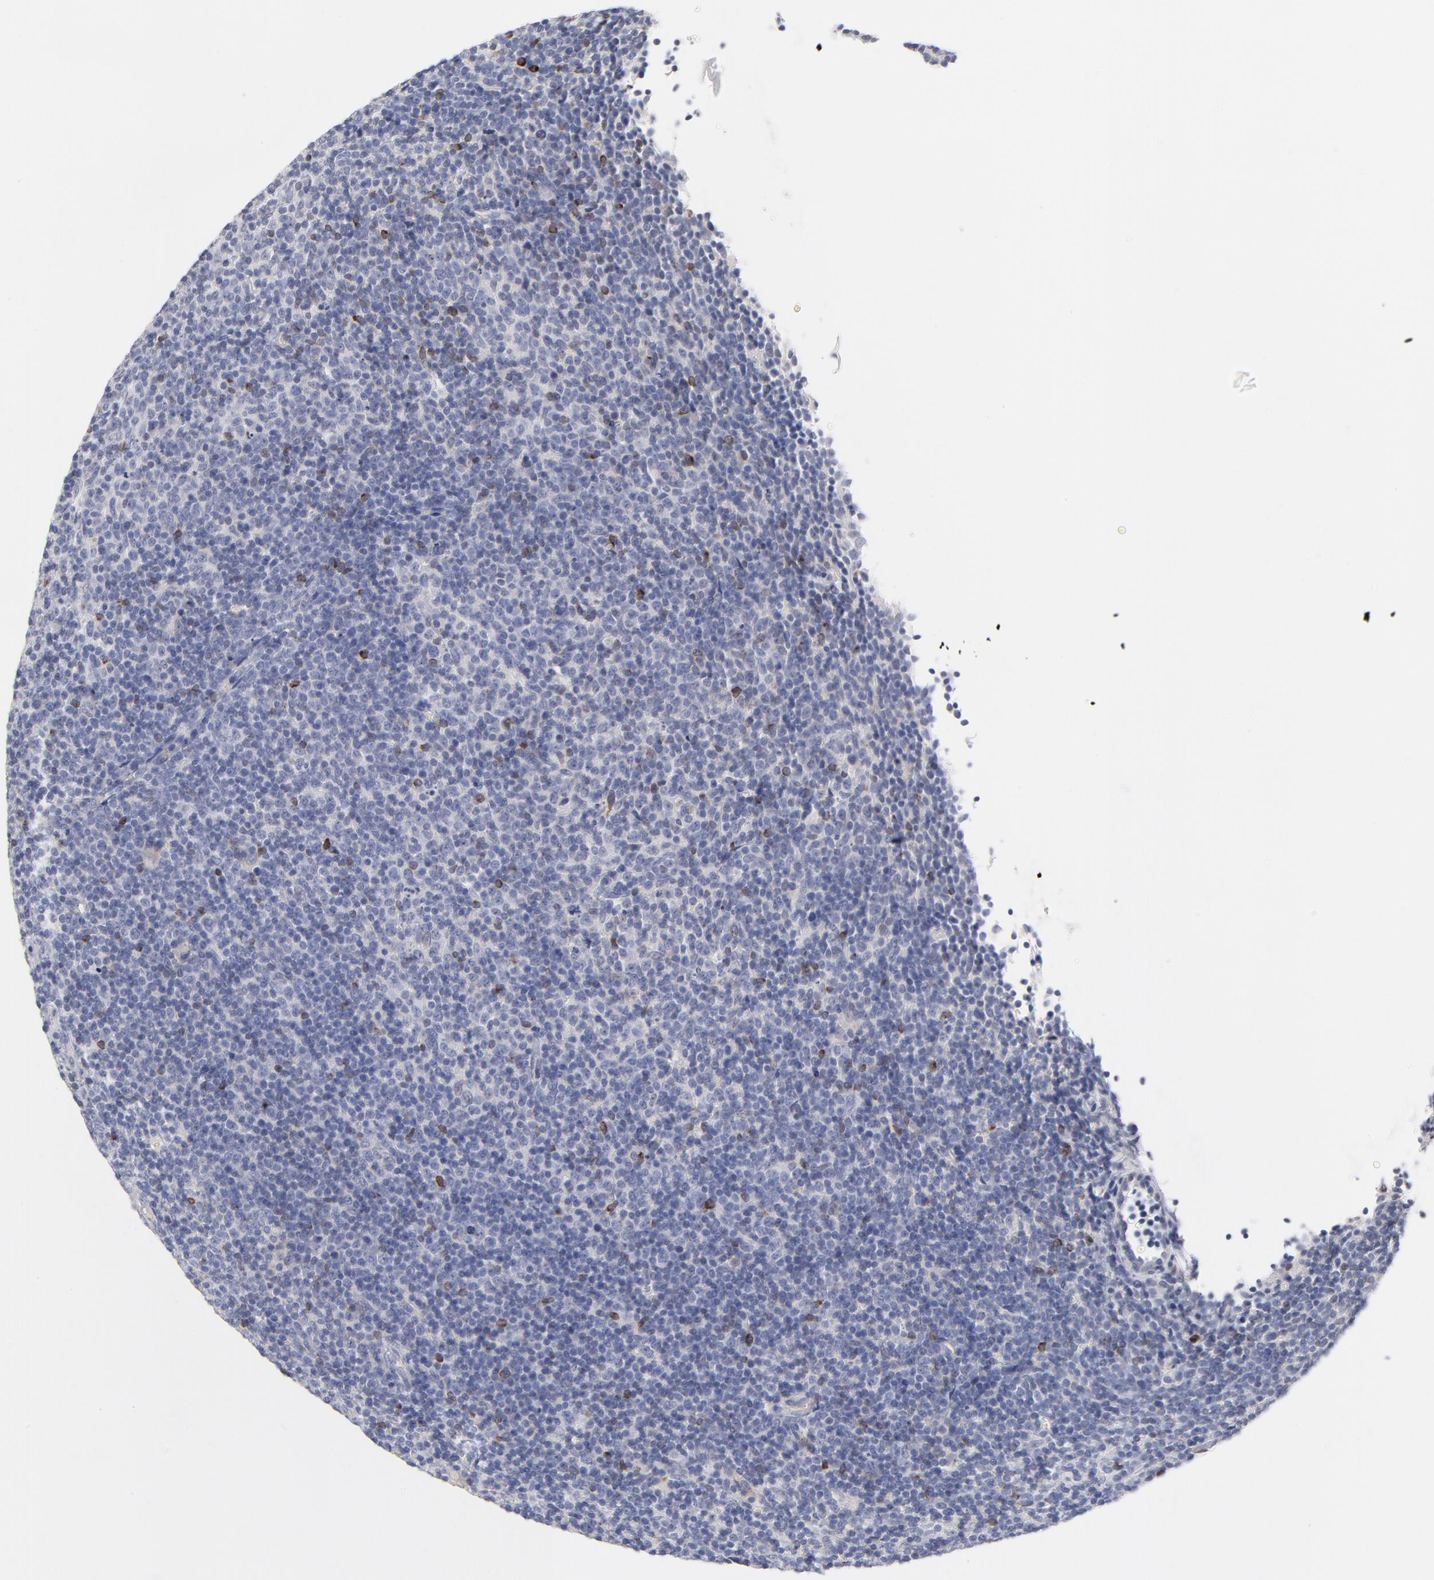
{"staining": {"intensity": "negative", "quantity": "none", "location": "none"}, "tissue": "lymphoma", "cell_type": "Tumor cells", "image_type": "cancer", "snomed": [{"axis": "morphology", "description": "Malignant lymphoma, non-Hodgkin's type, Low grade"}, {"axis": "topography", "description": "Lymph node"}], "caption": "Immunohistochemical staining of human low-grade malignant lymphoma, non-Hodgkin's type displays no significant staining in tumor cells.", "gene": "MID1", "patient": {"sex": "male", "age": 70}}